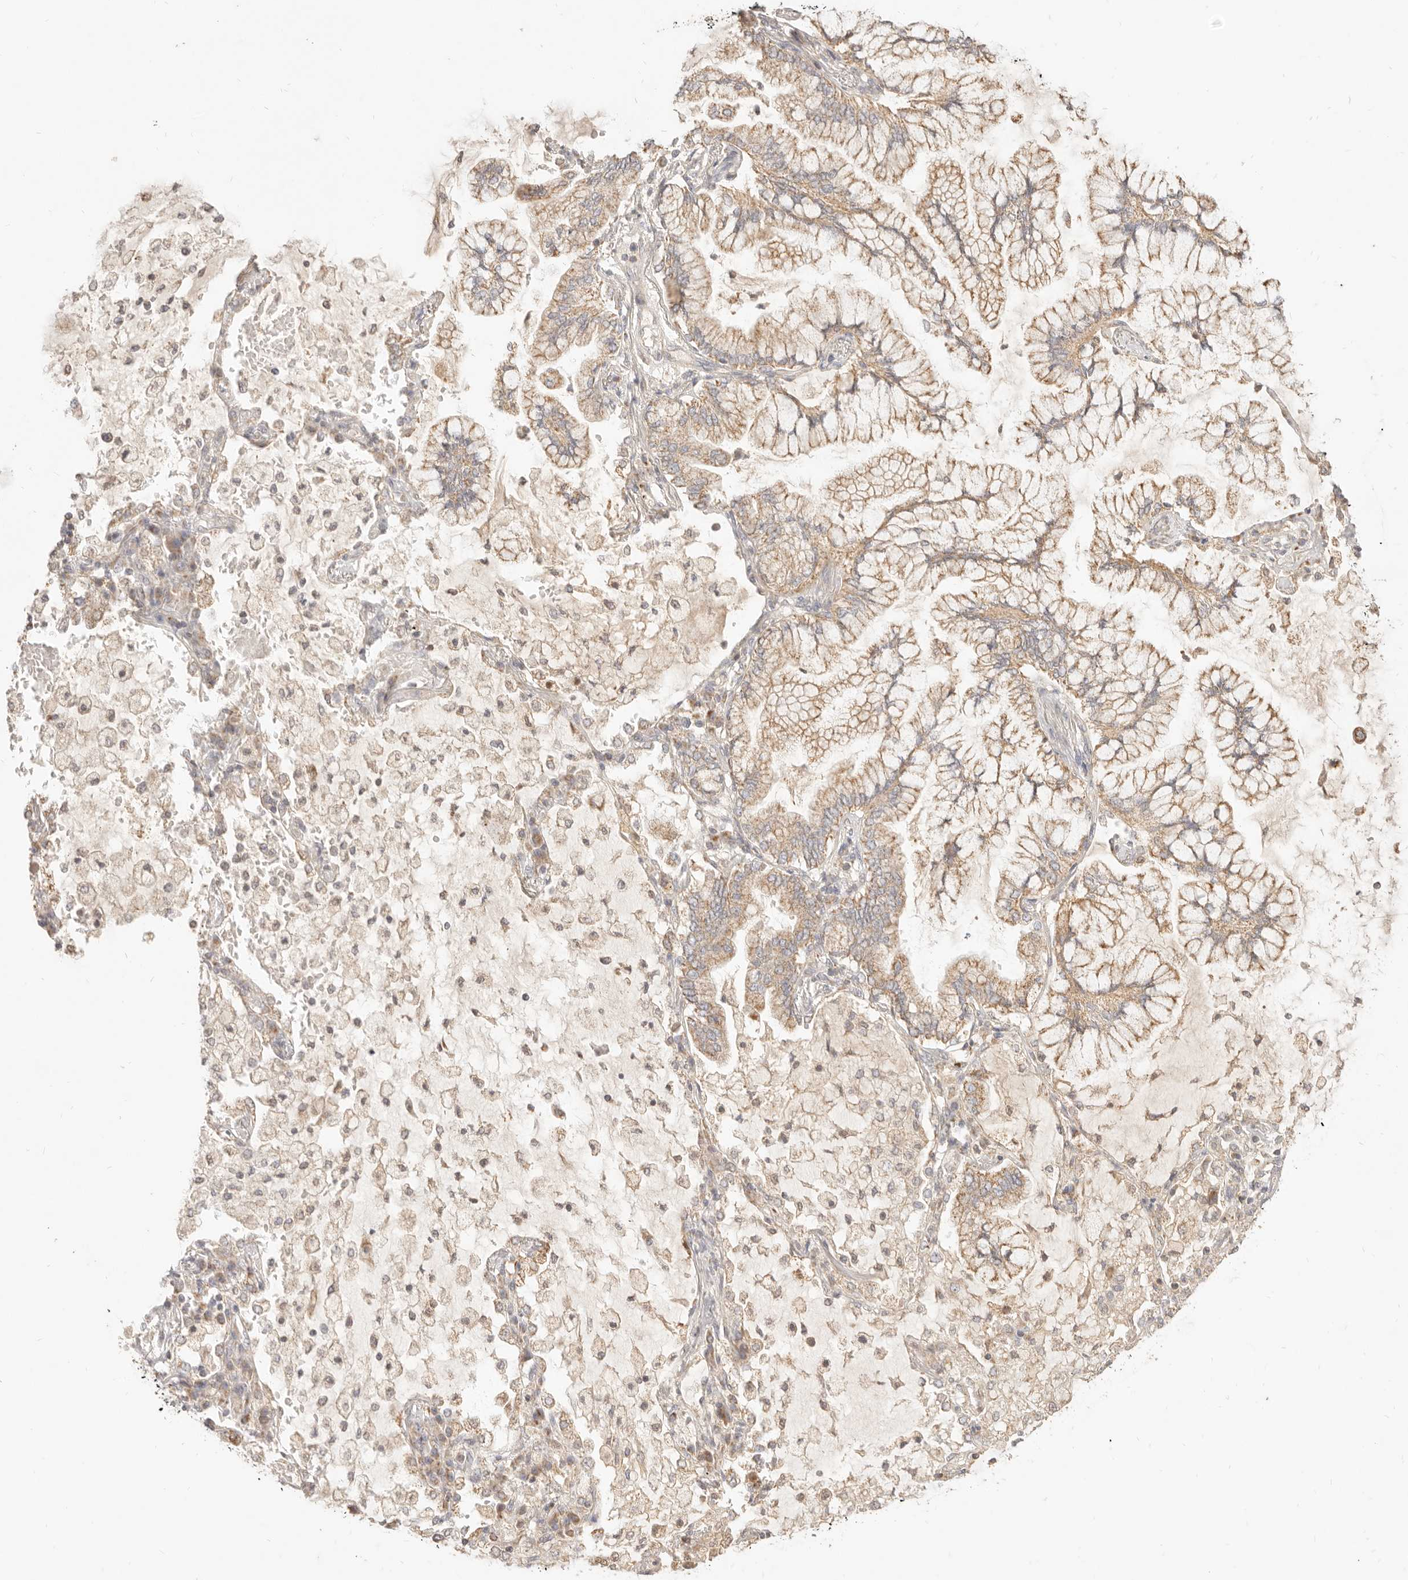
{"staining": {"intensity": "moderate", "quantity": ">75%", "location": "cytoplasmic/membranous"}, "tissue": "lung cancer", "cell_type": "Tumor cells", "image_type": "cancer", "snomed": [{"axis": "morphology", "description": "Adenocarcinoma, NOS"}, {"axis": "topography", "description": "Lung"}], "caption": "Moderate cytoplasmic/membranous expression is appreciated in about >75% of tumor cells in lung adenocarcinoma.", "gene": "CPLANE2", "patient": {"sex": "female", "age": 70}}